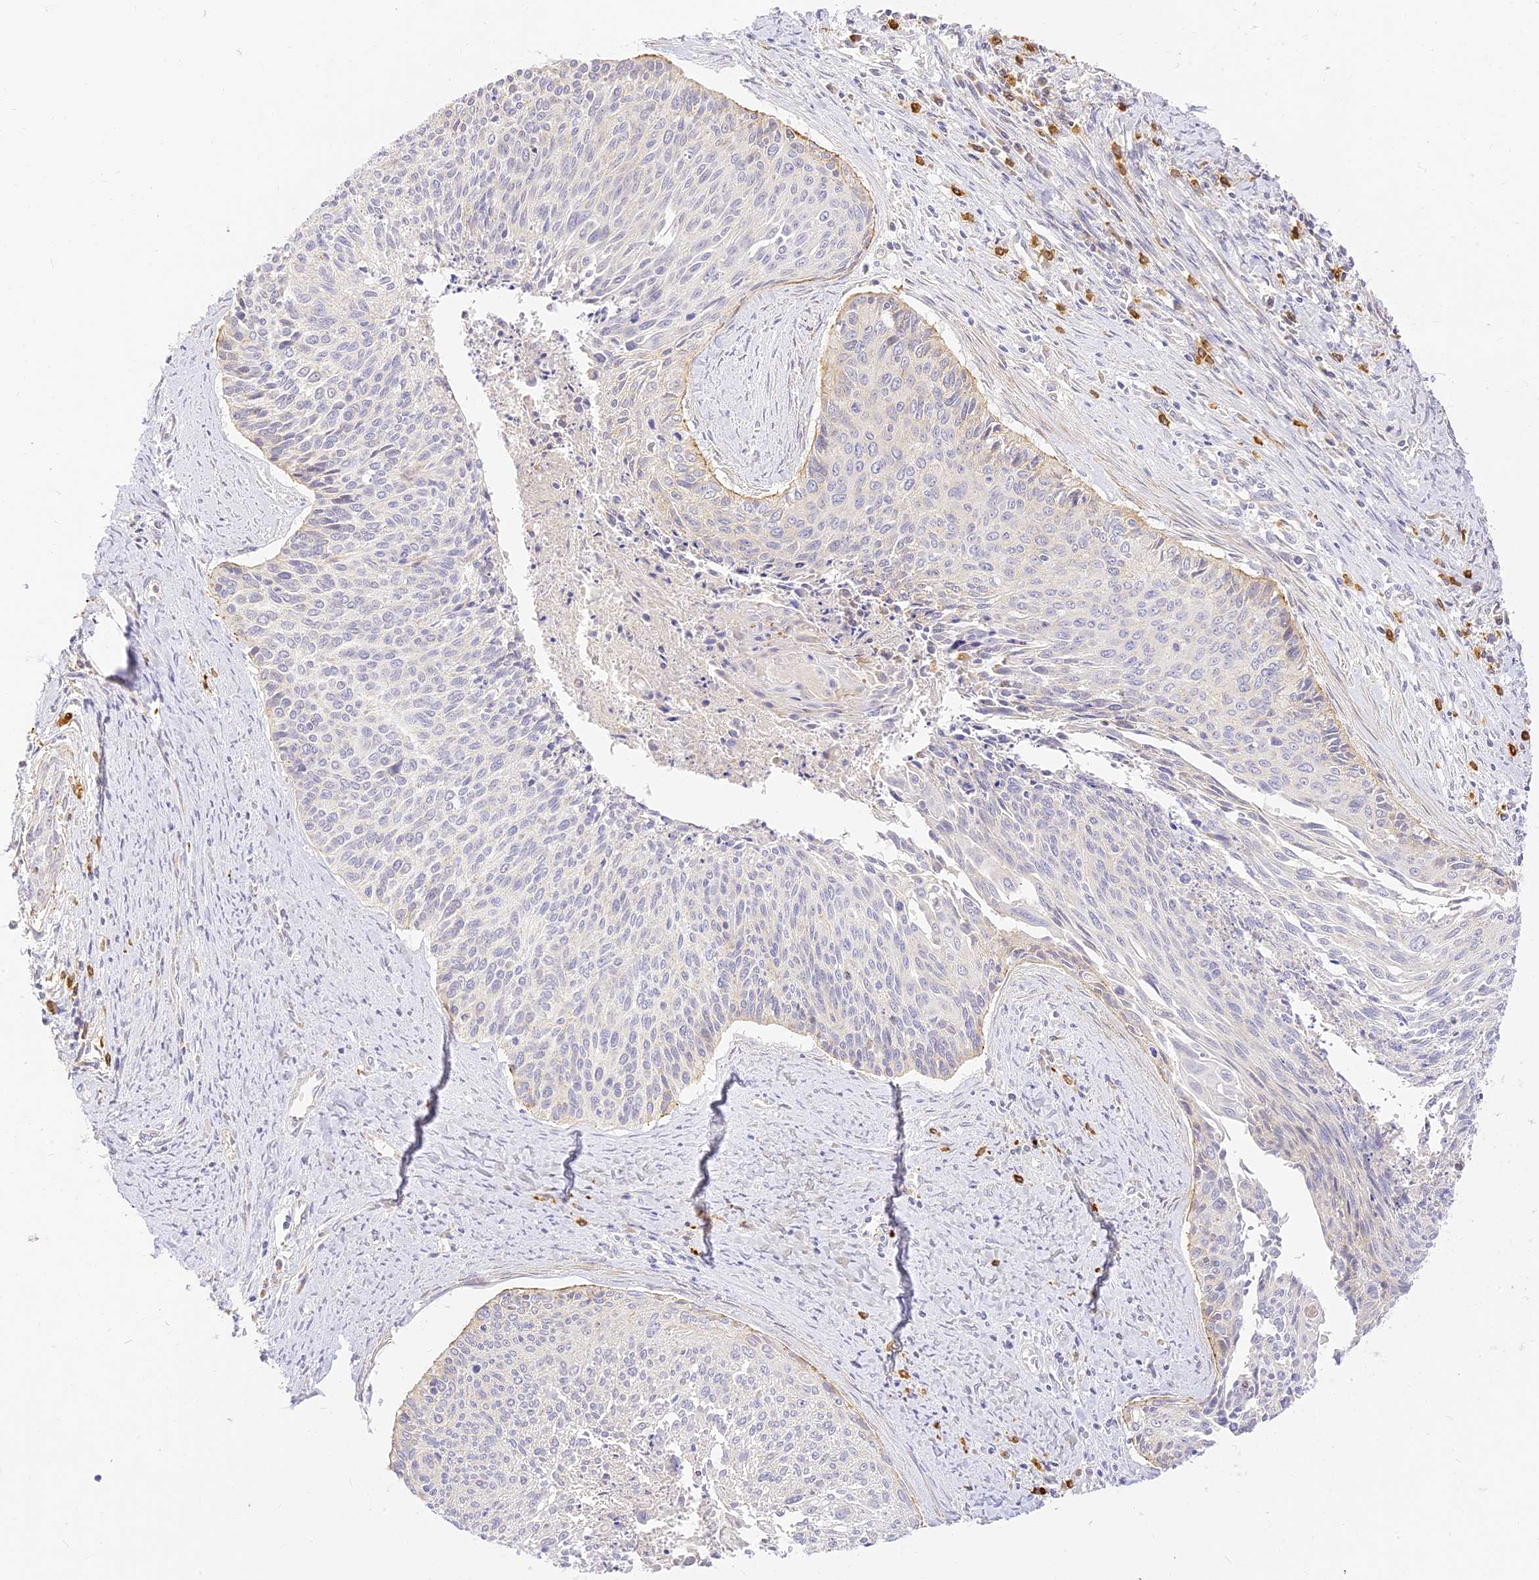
{"staining": {"intensity": "negative", "quantity": "none", "location": "none"}, "tissue": "cervical cancer", "cell_type": "Tumor cells", "image_type": "cancer", "snomed": [{"axis": "morphology", "description": "Squamous cell carcinoma, NOS"}, {"axis": "topography", "description": "Cervix"}], "caption": "Squamous cell carcinoma (cervical) was stained to show a protein in brown. There is no significant expression in tumor cells.", "gene": "LRRC15", "patient": {"sex": "female", "age": 55}}